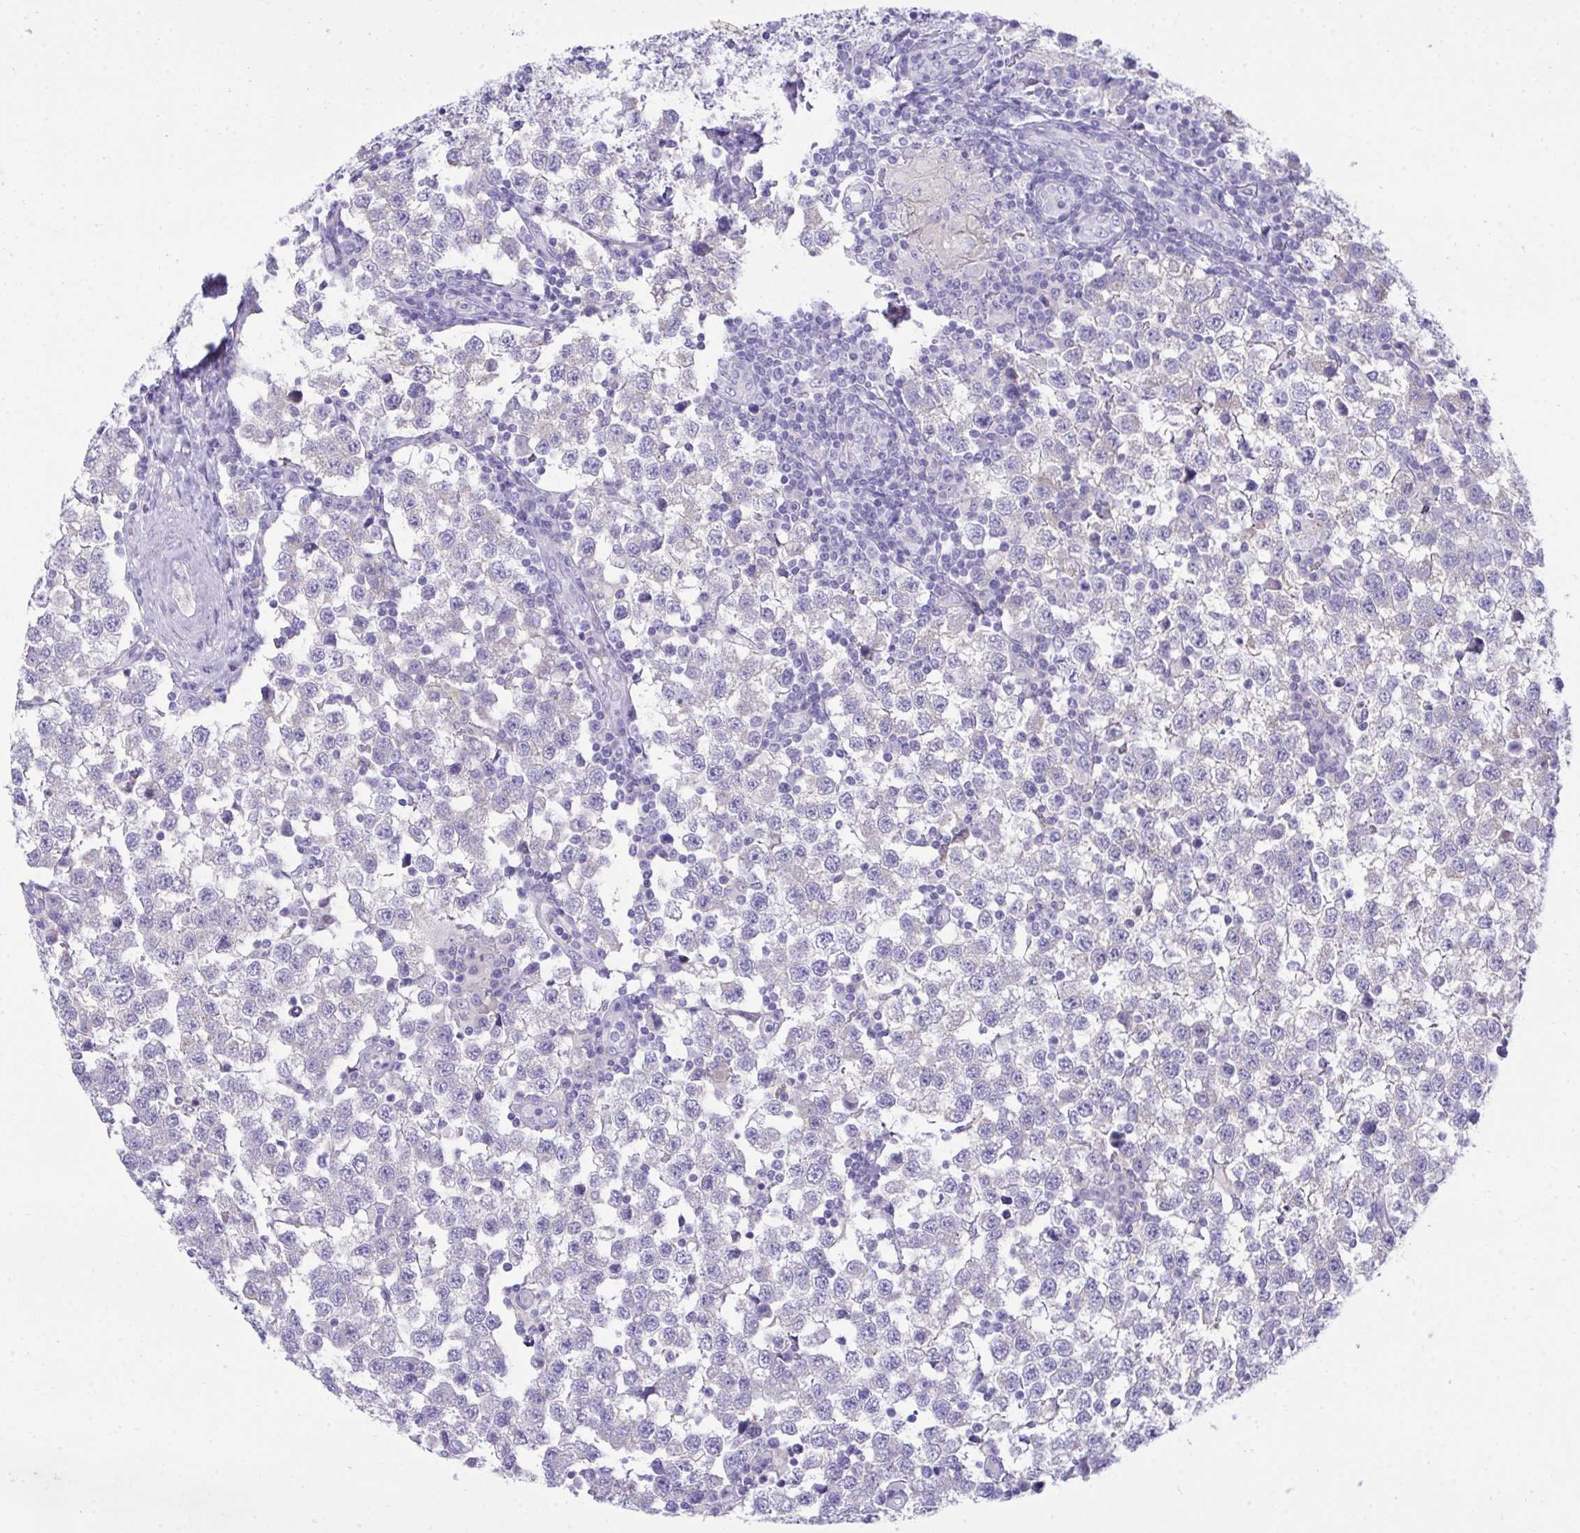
{"staining": {"intensity": "negative", "quantity": "none", "location": "none"}, "tissue": "testis cancer", "cell_type": "Tumor cells", "image_type": "cancer", "snomed": [{"axis": "morphology", "description": "Seminoma, NOS"}, {"axis": "topography", "description": "Testis"}], "caption": "Histopathology image shows no protein positivity in tumor cells of seminoma (testis) tissue.", "gene": "PLEKHH1", "patient": {"sex": "male", "age": 34}}